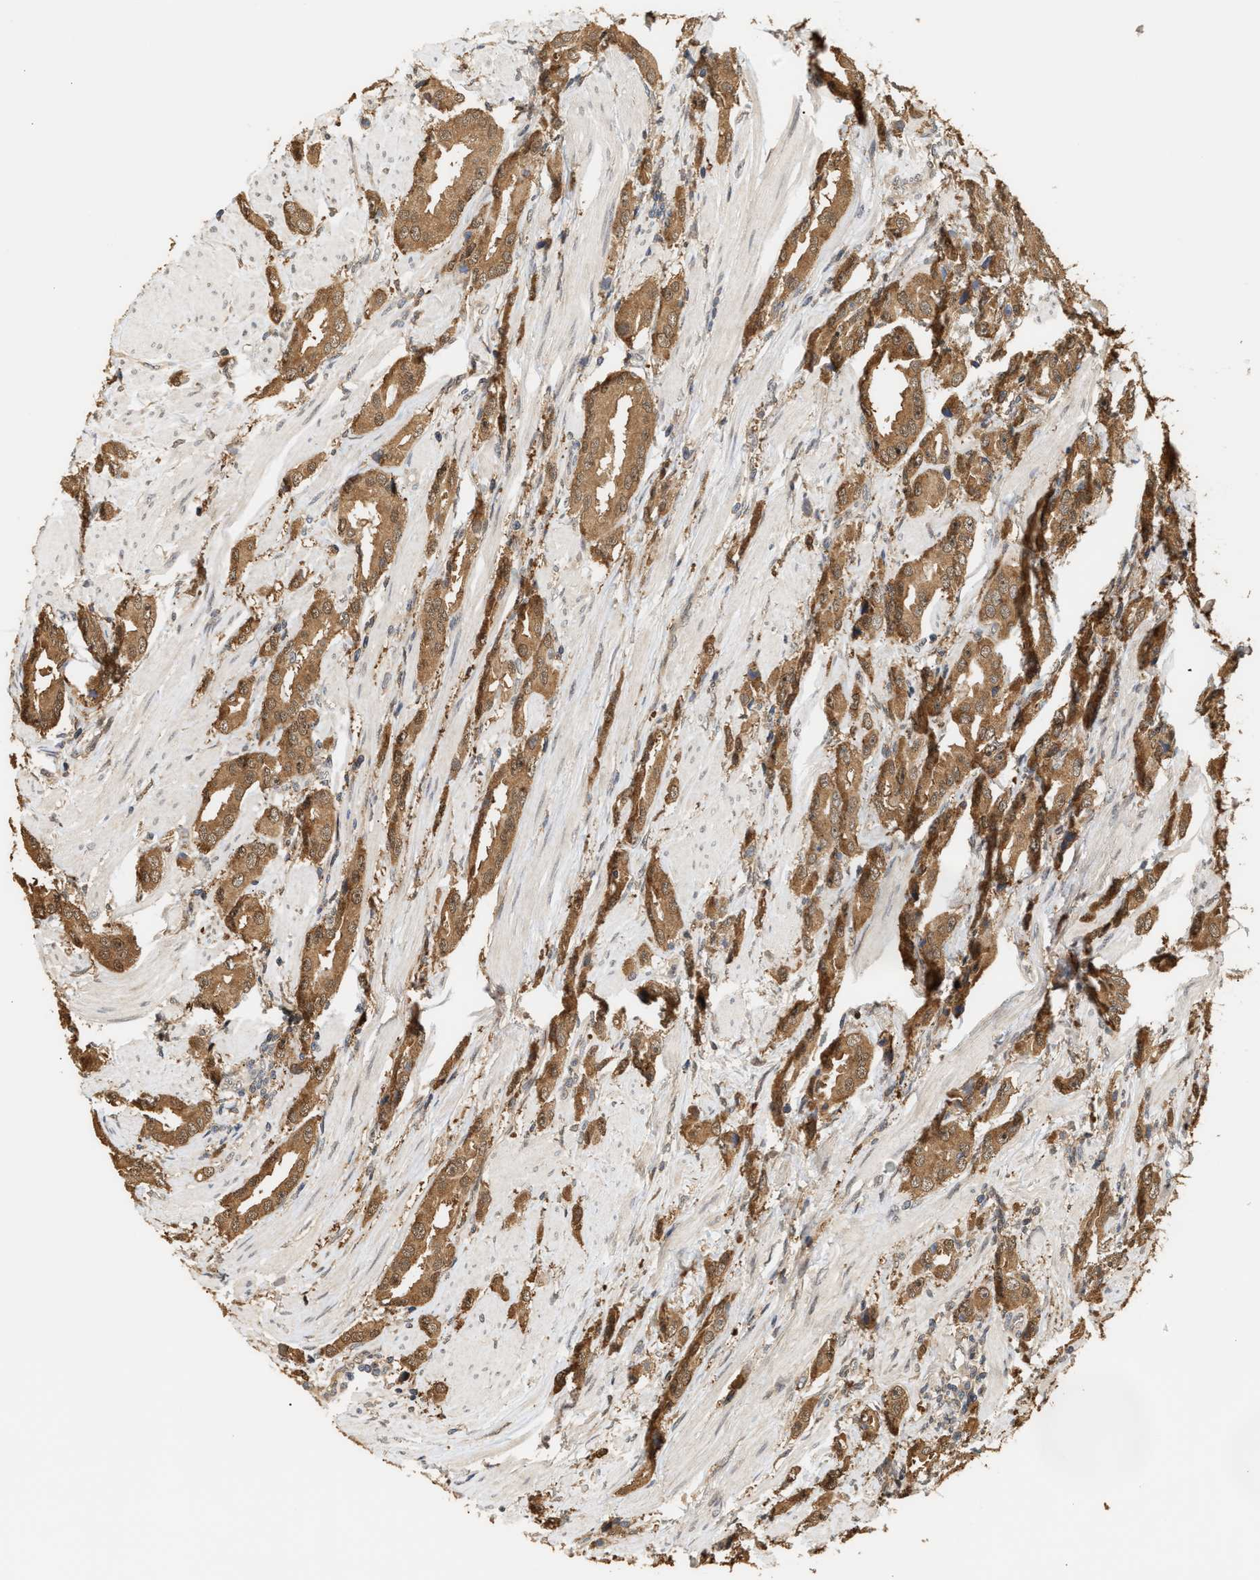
{"staining": {"intensity": "moderate", "quantity": ">75%", "location": "cytoplasmic/membranous,nuclear"}, "tissue": "prostate cancer", "cell_type": "Tumor cells", "image_type": "cancer", "snomed": [{"axis": "morphology", "description": "Adenocarcinoma, Medium grade"}, {"axis": "topography", "description": "Prostate"}], "caption": "Immunohistochemistry (IHC) (DAB (3,3'-diaminobenzidine)) staining of human prostate cancer reveals moderate cytoplasmic/membranous and nuclear protein expression in approximately >75% of tumor cells.", "gene": "ABHD5", "patient": {"sex": "male", "age": 53}}